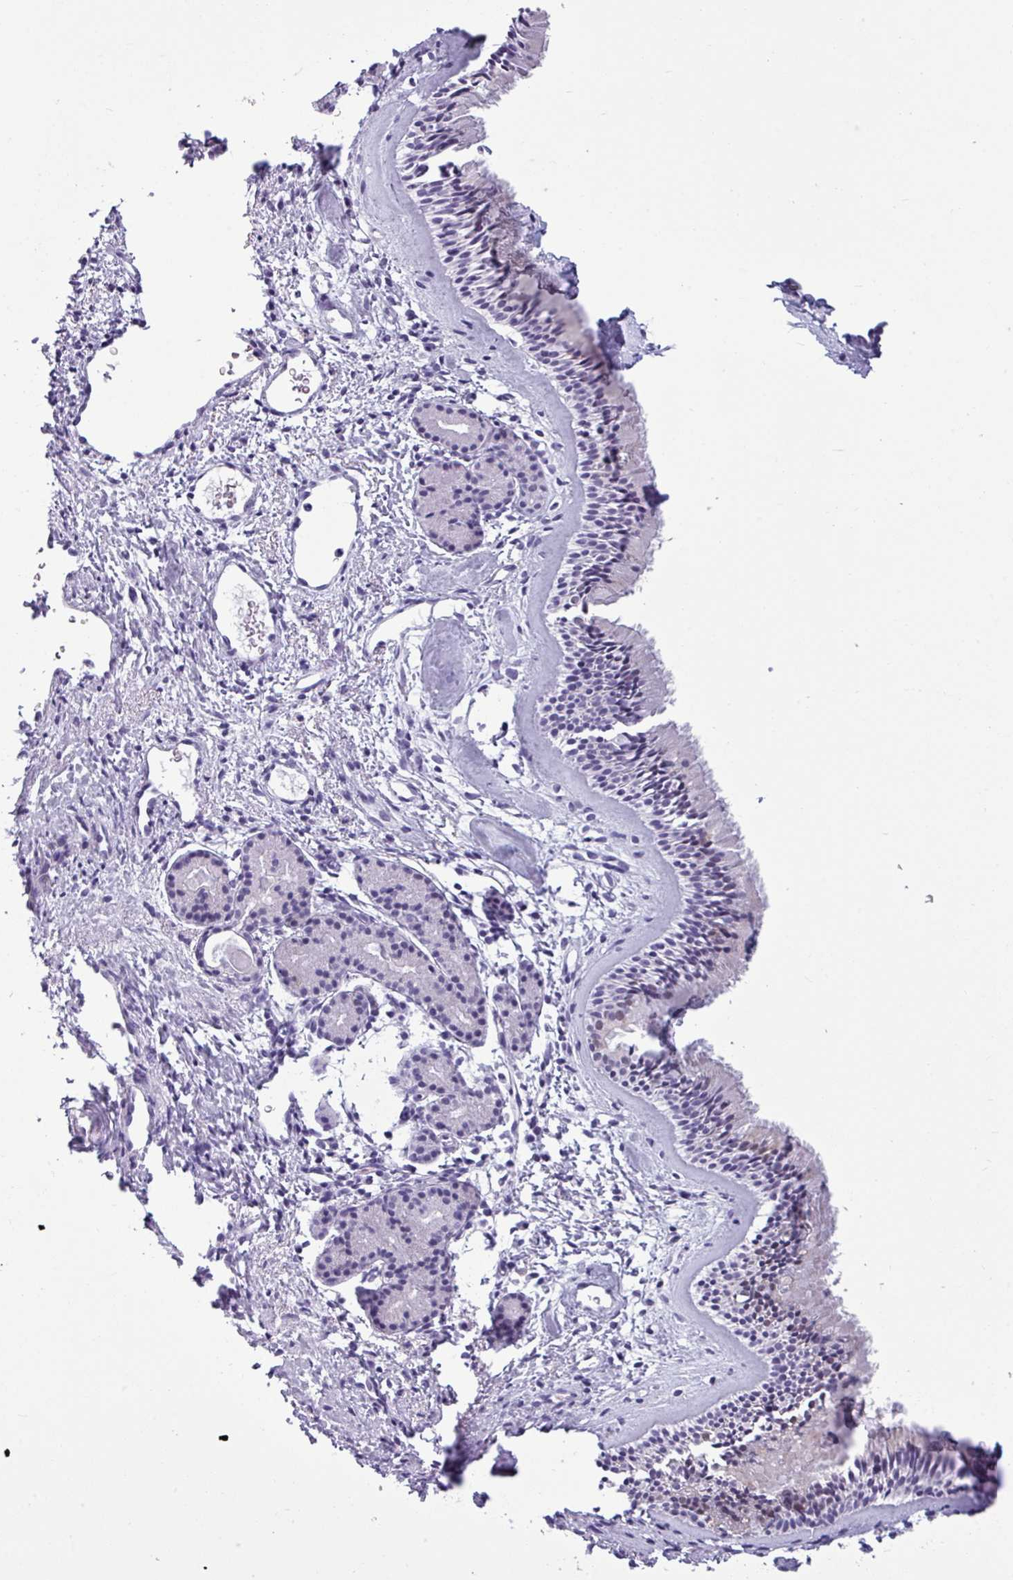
{"staining": {"intensity": "weak", "quantity": "<25%", "location": "nuclear"}, "tissue": "nasopharynx", "cell_type": "Respiratory epithelial cells", "image_type": "normal", "snomed": [{"axis": "morphology", "description": "Normal tissue, NOS"}, {"axis": "topography", "description": "Nasopharynx"}], "caption": "Immunohistochemical staining of normal human nasopharynx shows no significant positivity in respiratory epithelial cells.", "gene": "SRGAP1", "patient": {"sex": "male", "age": 82}}